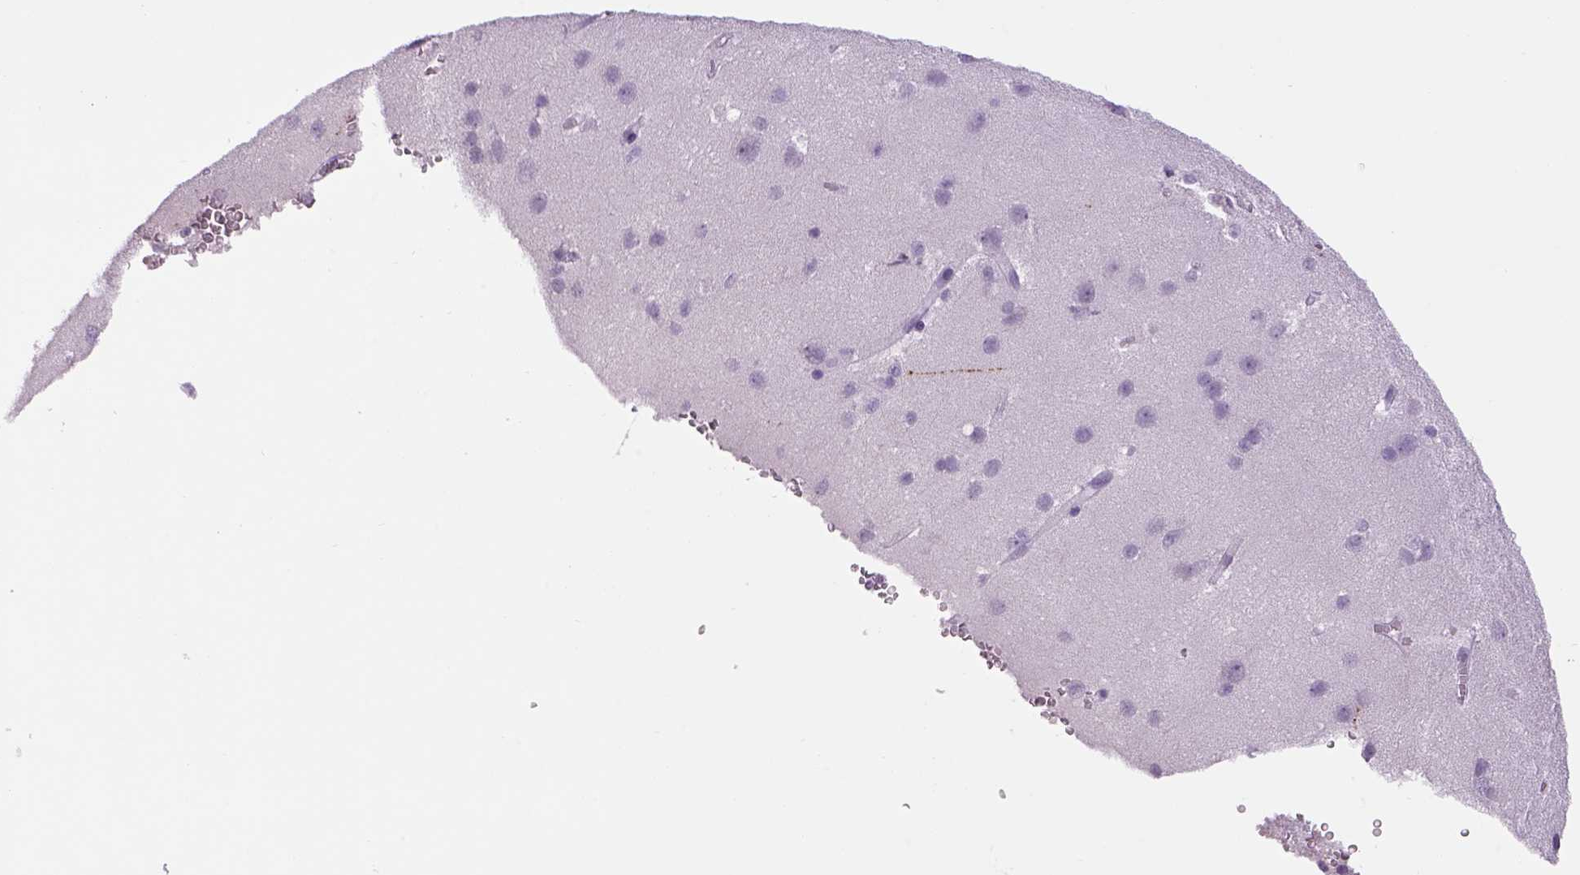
{"staining": {"intensity": "negative", "quantity": "none", "location": "none"}, "tissue": "cerebral cortex", "cell_type": "Endothelial cells", "image_type": "normal", "snomed": [{"axis": "morphology", "description": "Normal tissue, NOS"}, {"axis": "topography", "description": "Cerebral cortex"}], "caption": "Immunohistochemical staining of unremarkable human cerebral cortex shows no significant staining in endothelial cells.", "gene": "DBH", "patient": {"sex": "male", "age": 37}}